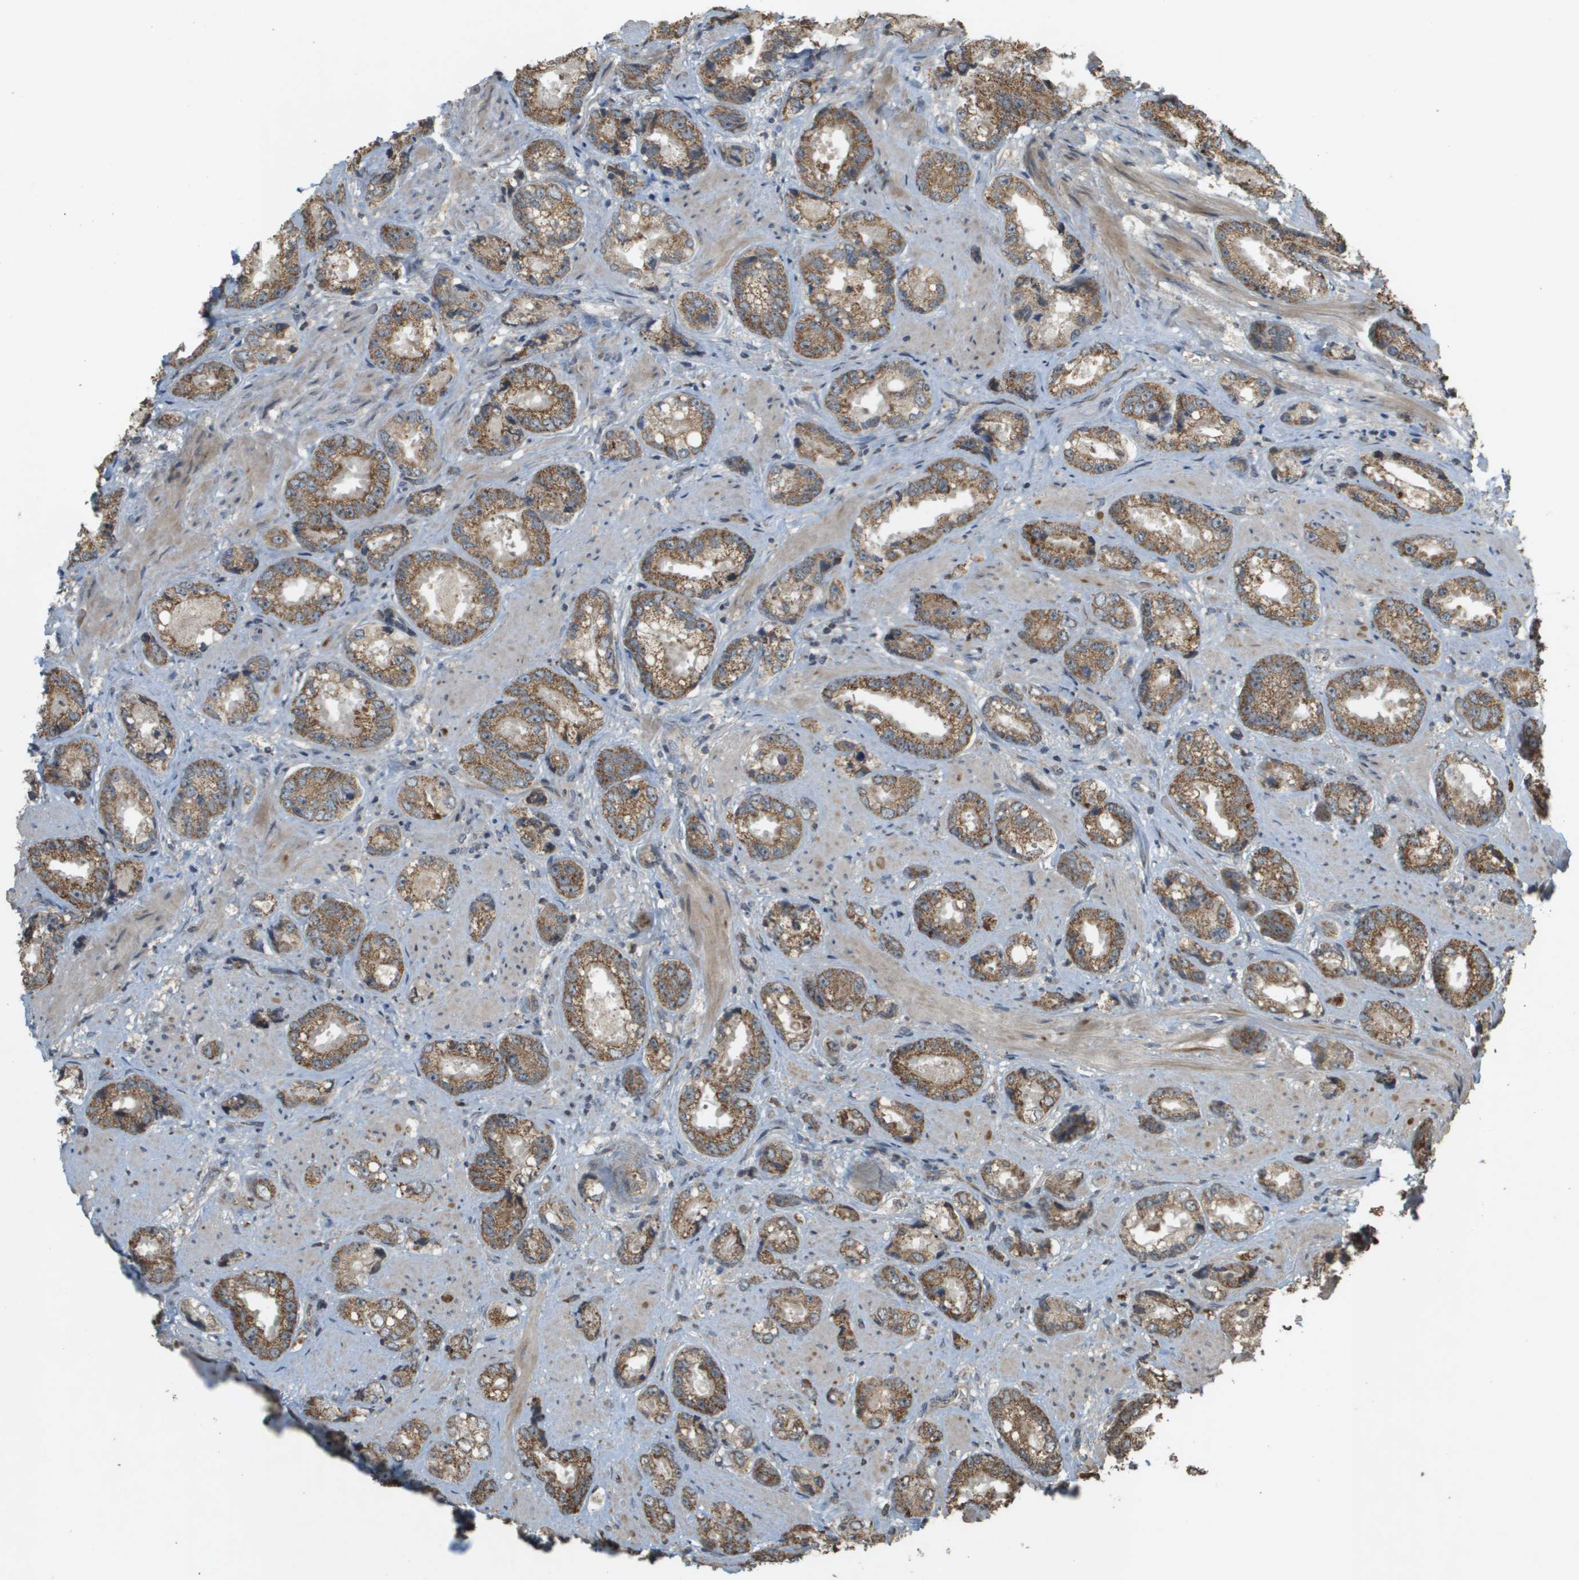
{"staining": {"intensity": "moderate", "quantity": ">75%", "location": "cytoplasmic/membranous"}, "tissue": "prostate cancer", "cell_type": "Tumor cells", "image_type": "cancer", "snomed": [{"axis": "morphology", "description": "Adenocarcinoma, High grade"}, {"axis": "topography", "description": "Prostate"}], "caption": "A photomicrograph of adenocarcinoma (high-grade) (prostate) stained for a protein reveals moderate cytoplasmic/membranous brown staining in tumor cells. (DAB IHC with brightfield microscopy, high magnification).", "gene": "RAB21", "patient": {"sex": "male", "age": 61}}